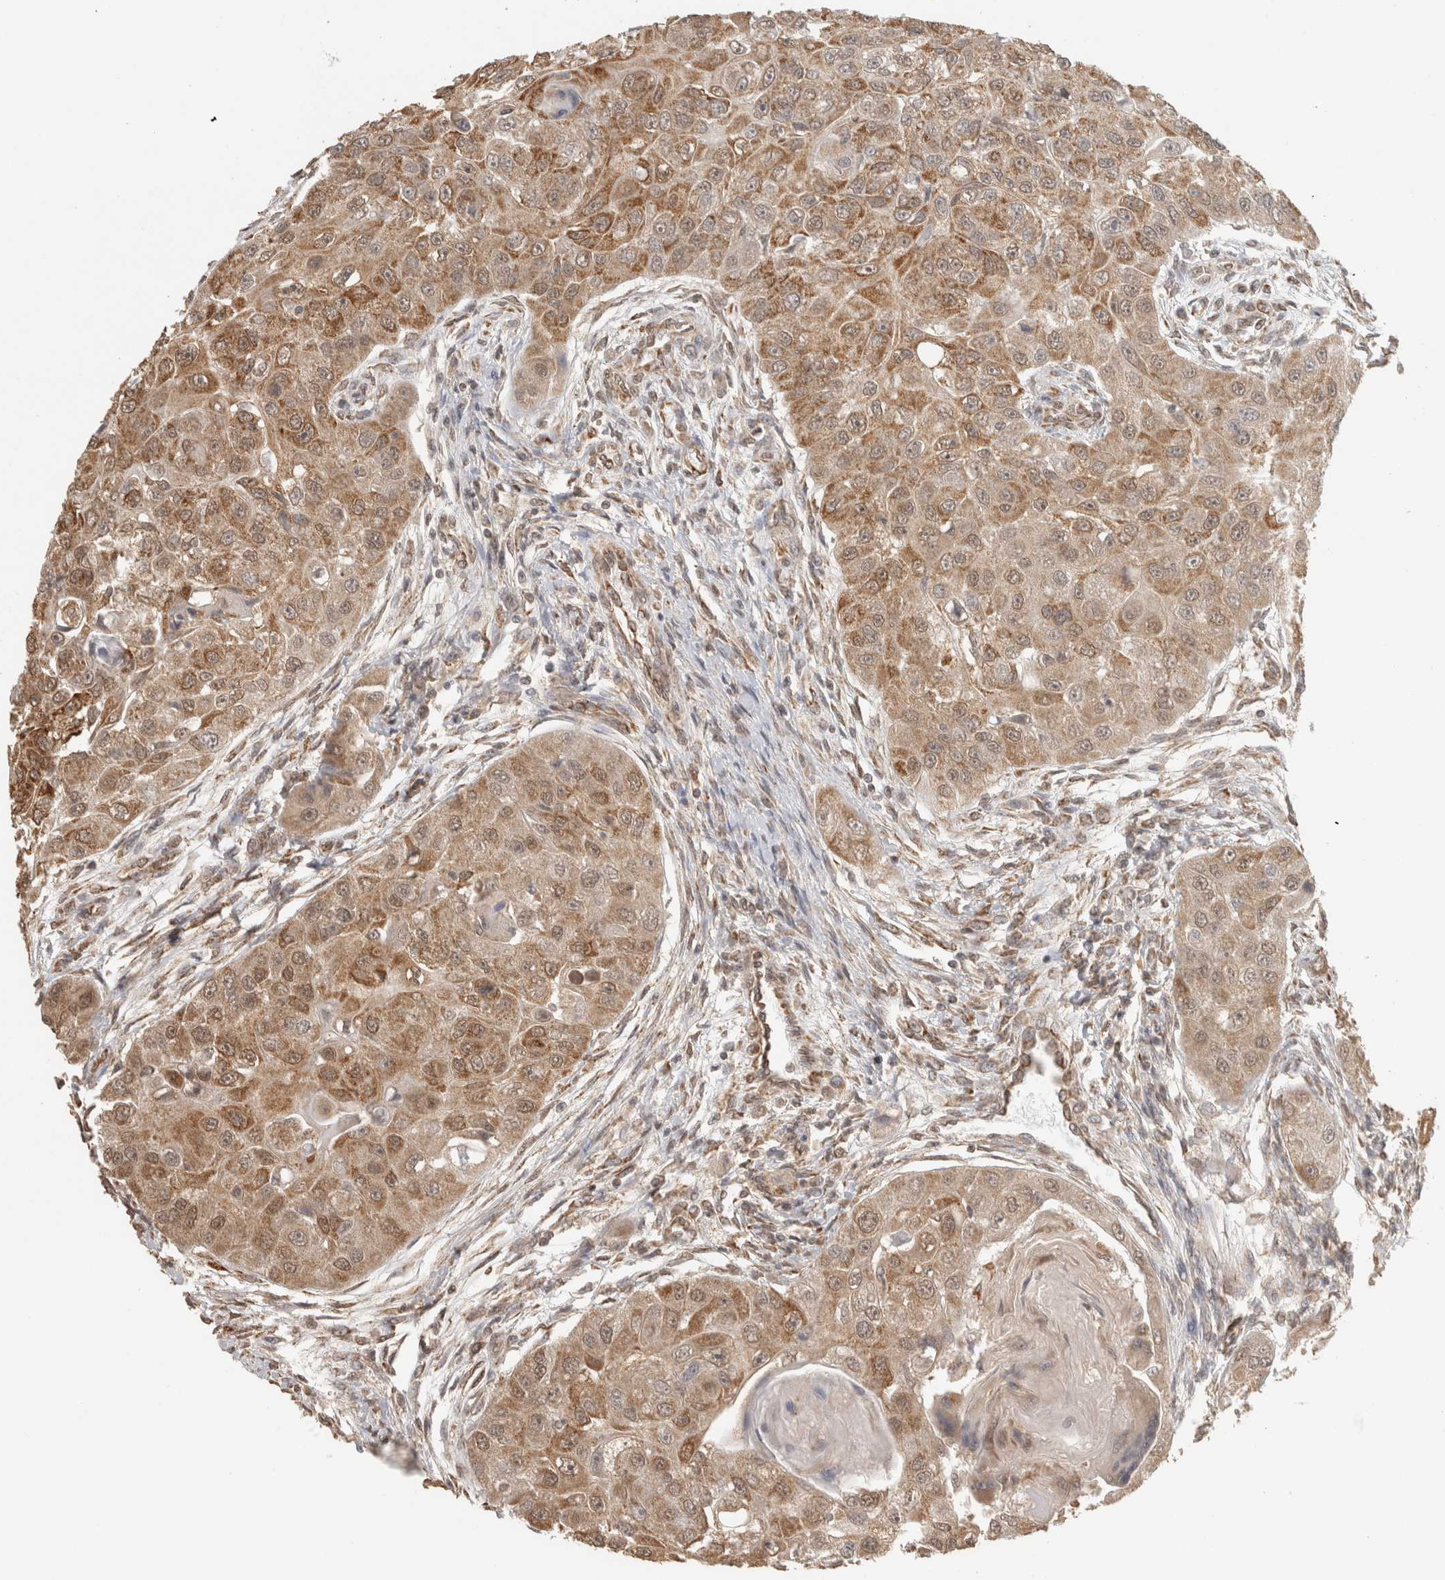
{"staining": {"intensity": "moderate", "quantity": ">75%", "location": "cytoplasmic/membranous"}, "tissue": "head and neck cancer", "cell_type": "Tumor cells", "image_type": "cancer", "snomed": [{"axis": "morphology", "description": "Normal tissue, NOS"}, {"axis": "morphology", "description": "Squamous cell carcinoma, NOS"}, {"axis": "topography", "description": "Skeletal muscle"}, {"axis": "topography", "description": "Head-Neck"}], "caption": "There is medium levels of moderate cytoplasmic/membranous staining in tumor cells of head and neck squamous cell carcinoma, as demonstrated by immunohistochemical staining (brown color).", "gene": "BNIP3L", "patient": {"sex": "male", "age": 51}}